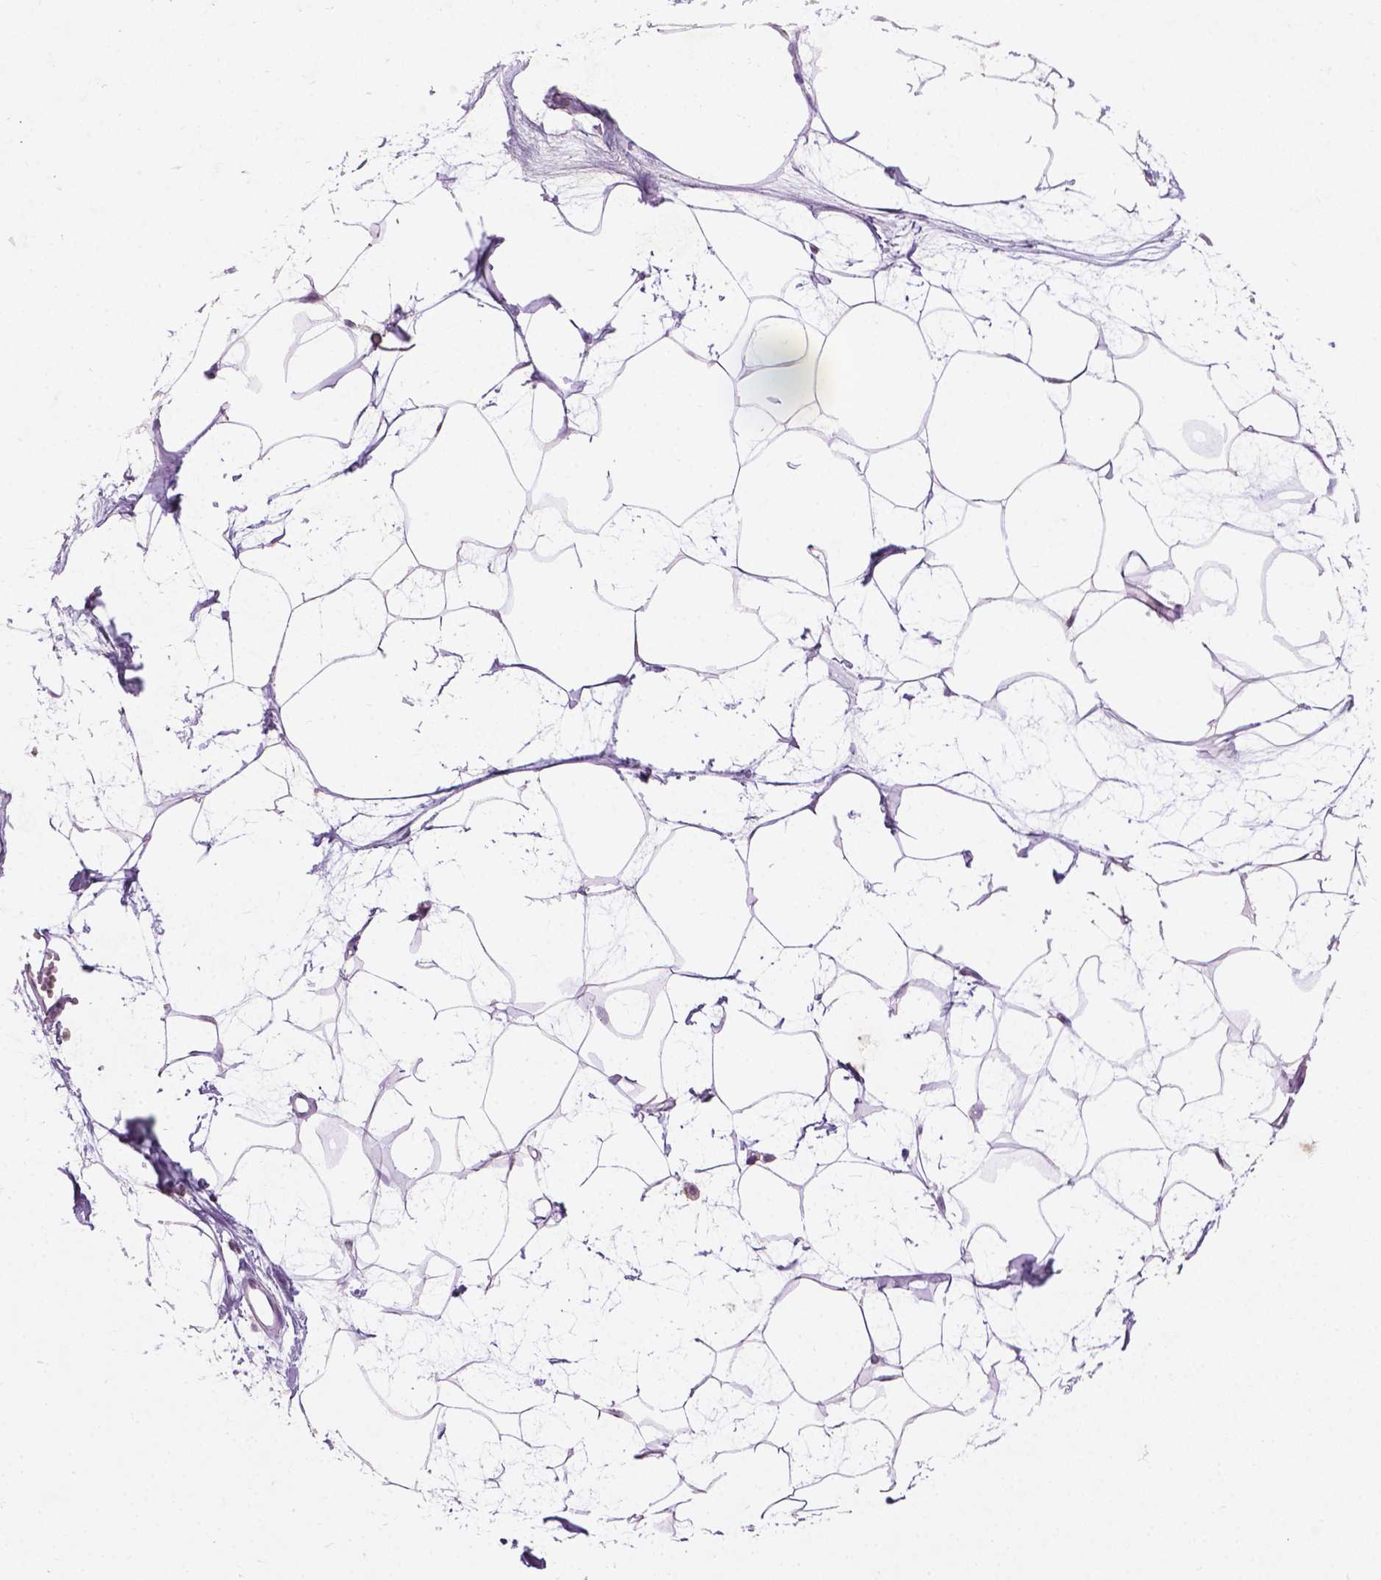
{"staining": {"intensity": "negative", "quantity": "none", "location": "none"}, "tissue": "breast", "cell_type": "Adipocytes", "image_type": "normal", "snomed": [{"axis": "morphology", "description": "Normal tissue, NOS"}, {"axis": "topography", "description": "Breast"}], "caption": "Immunohistochemistry image of unremarkable human breast stained for a protein (brown), which displays no expression in adipocytes.", "gene": "COIL", "patient": {"sex": "female", "age": 45}}